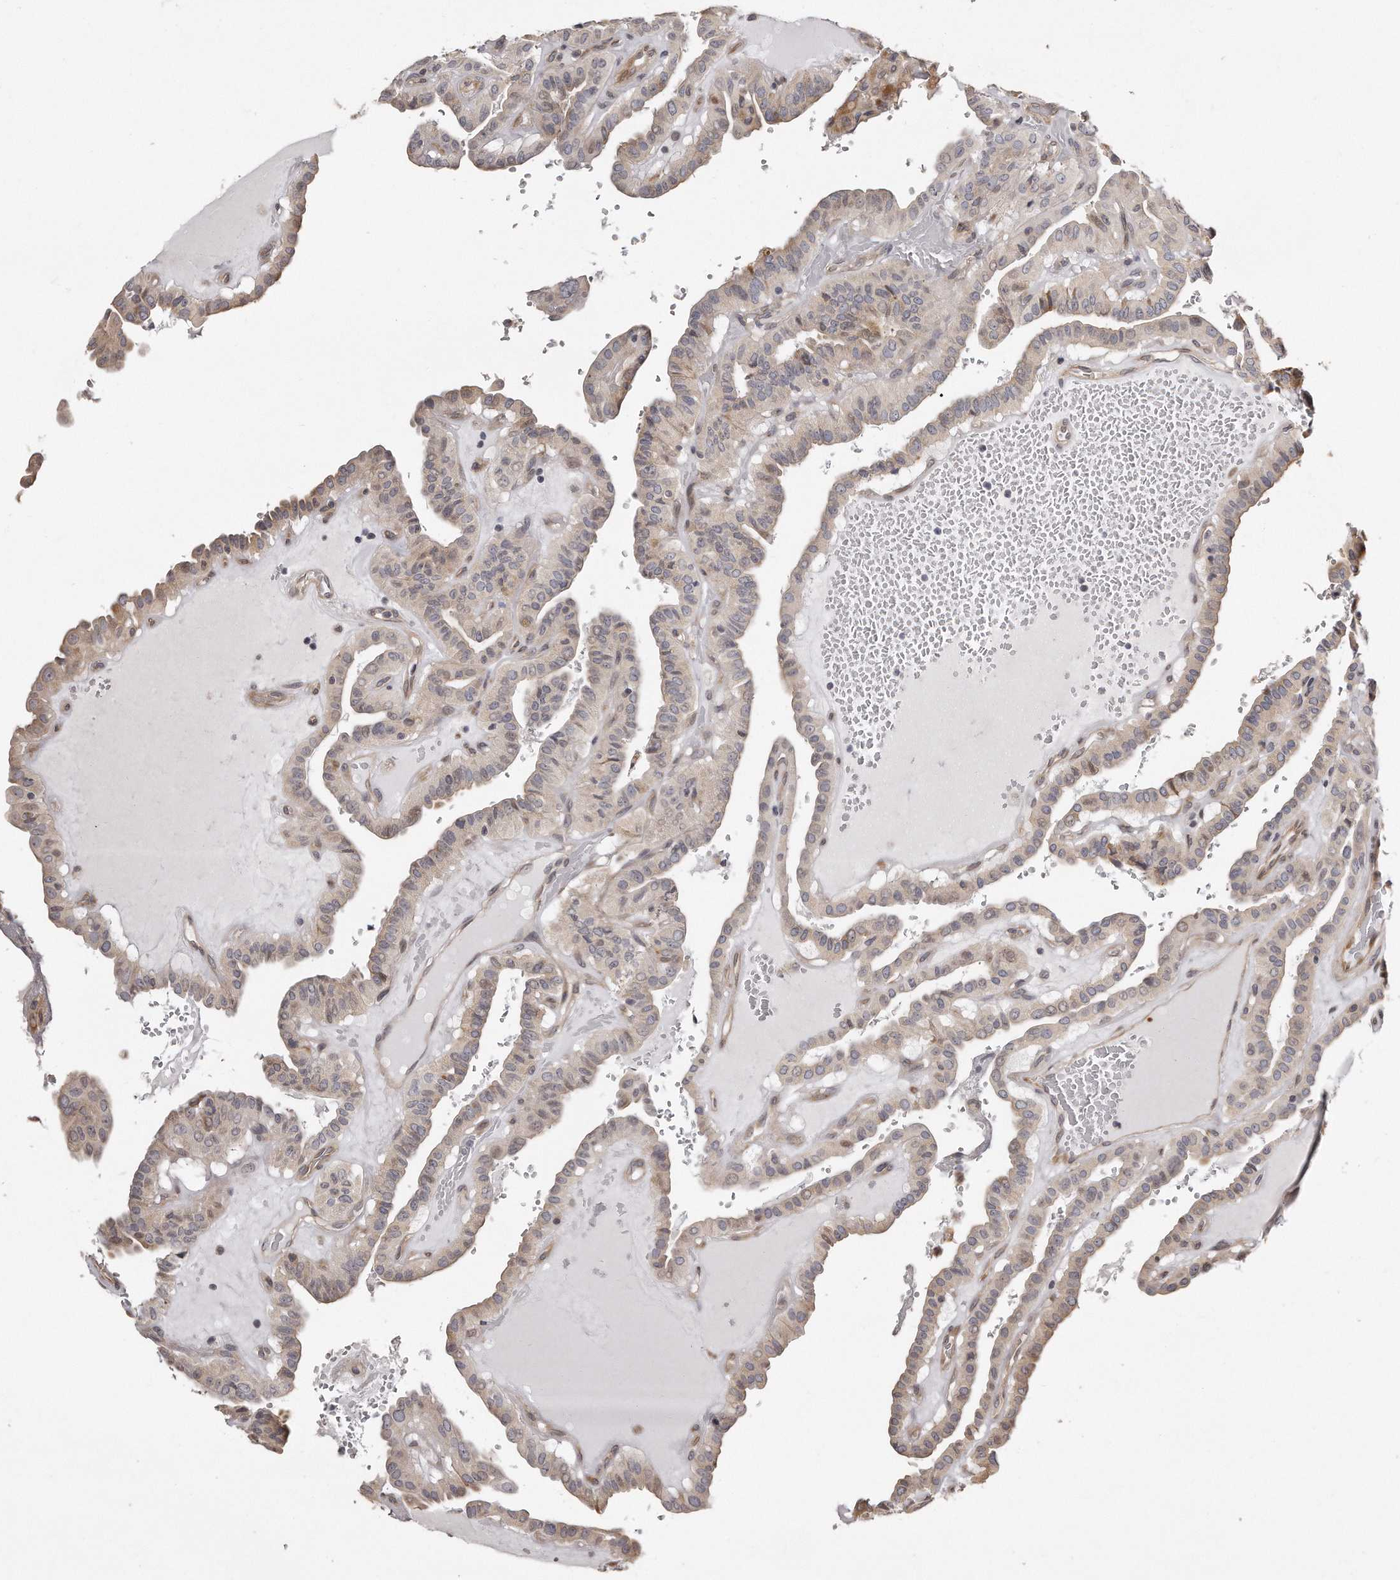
{"staining": {"intensity": "weak", "quantity": "<25%", "location": "cytoplasmic/membranous"}, "tissue": "thyroid cancer", "cell_type": "Tumor cells", "image_type": "cancer", "snomed": [{"axis": "morphology", "description": "Papillary adenocarcinoma, NOS"}, {"axis": "topography", "description": "Thyroid gland"}], "caption": "A high-resolution histopathology image shows IHC staining of thyroid papillary adenocarcinoma, which reveals no significant expression in tumor cells. (Brightfield microscopy of DAB (3,3'-diaminobenzidine) immunohistochemistry (IHC) at high magnification).", "gene": "TRAPPC14", "patient": {"sex": "male", "age": 77}}